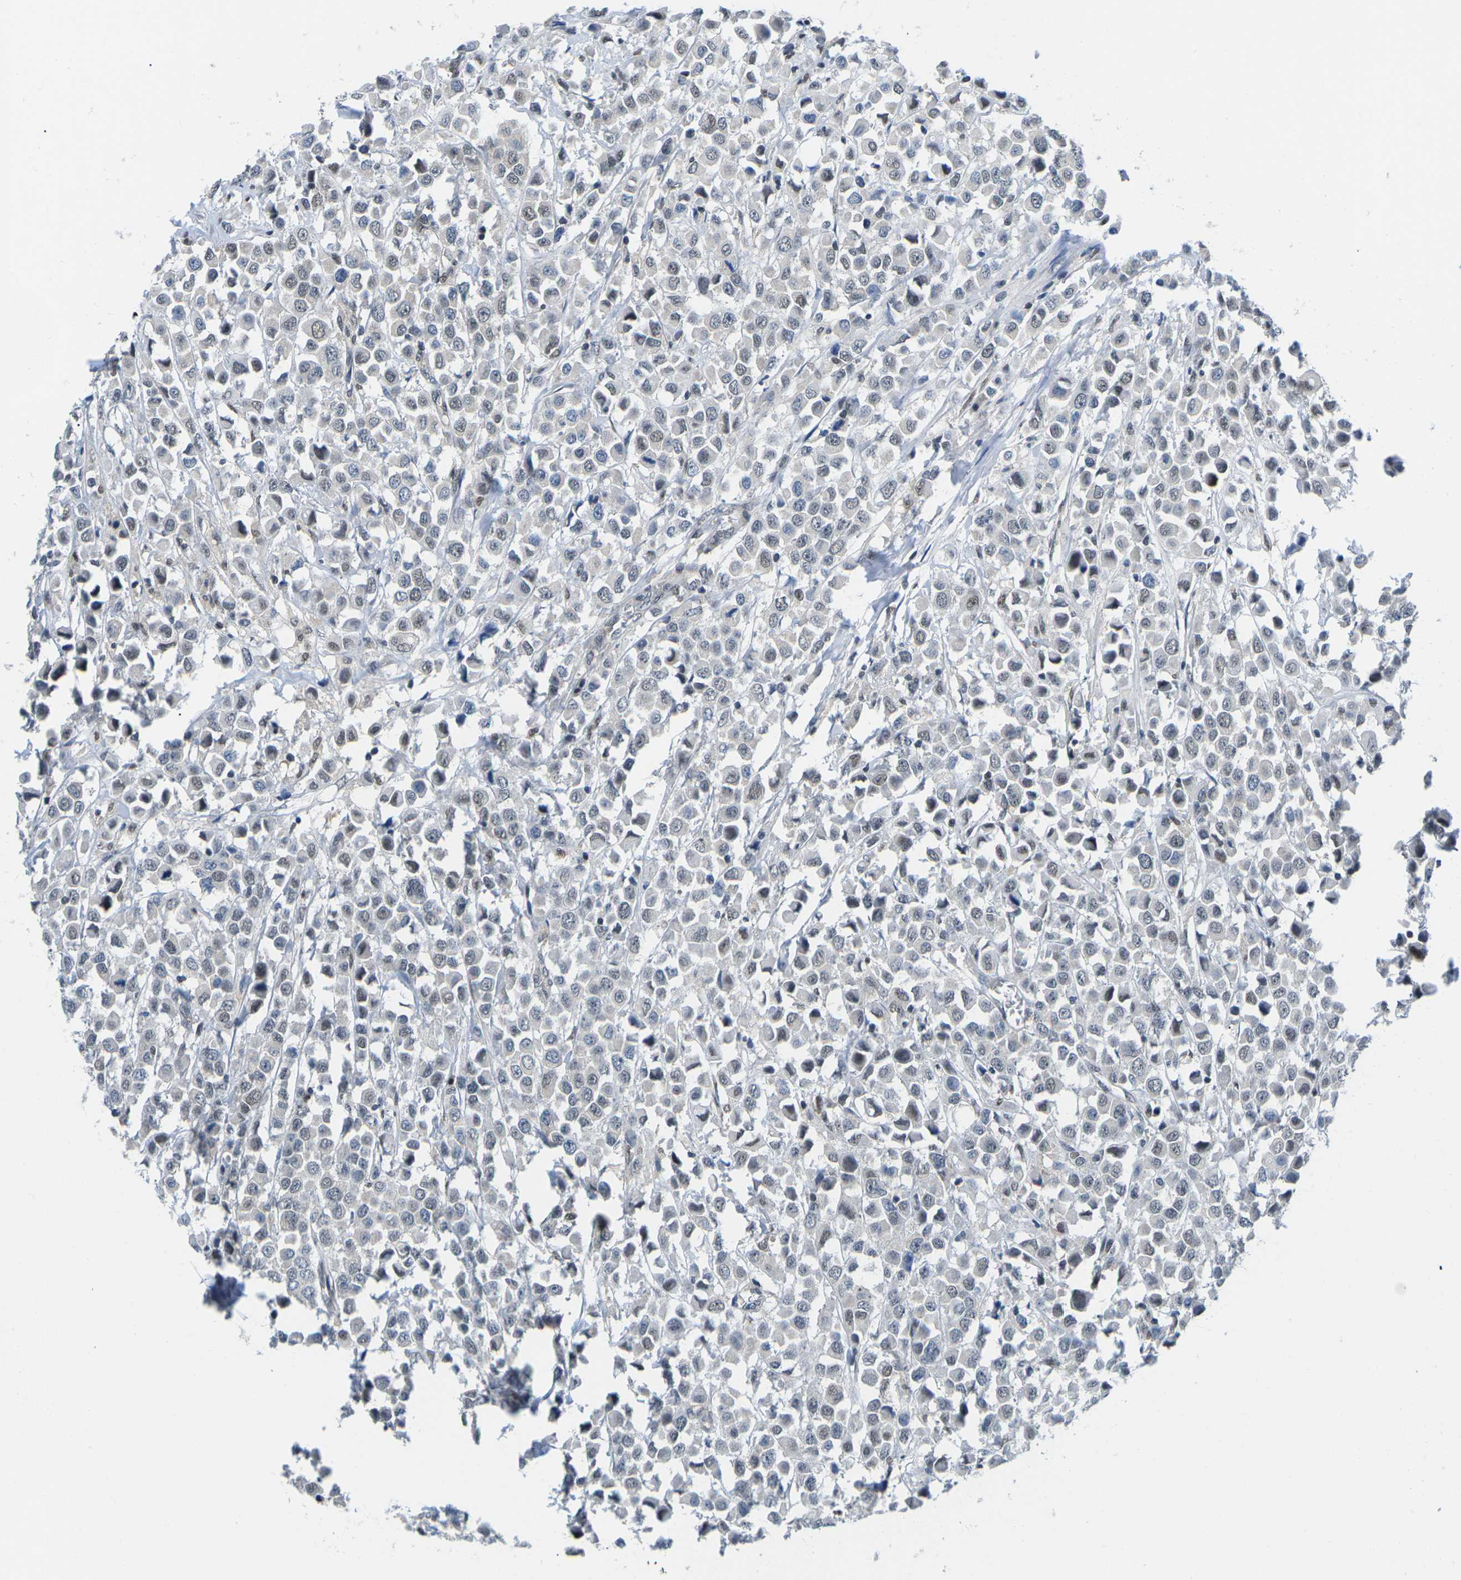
{"staining": {"intensity": "moderate", "quantity": "<25%", "location": "nuclear"}, "tissue": "breast cancer", "cell_type": "Tumor cells", "image_type": "cancer", "snomed": [{"axis": "morphology", "description": "Duct carcinoma"}, {"axis": "topography", "description": "Breast"}], "caption": "Immunohistochemistry micrograph of breast cancer stained for a protein (brown), which displays low levels of moderate nuclear staining in about <25% of tumor cells.", "gene": "UBA7", "patient": {"sex": "female", "age": 61}}